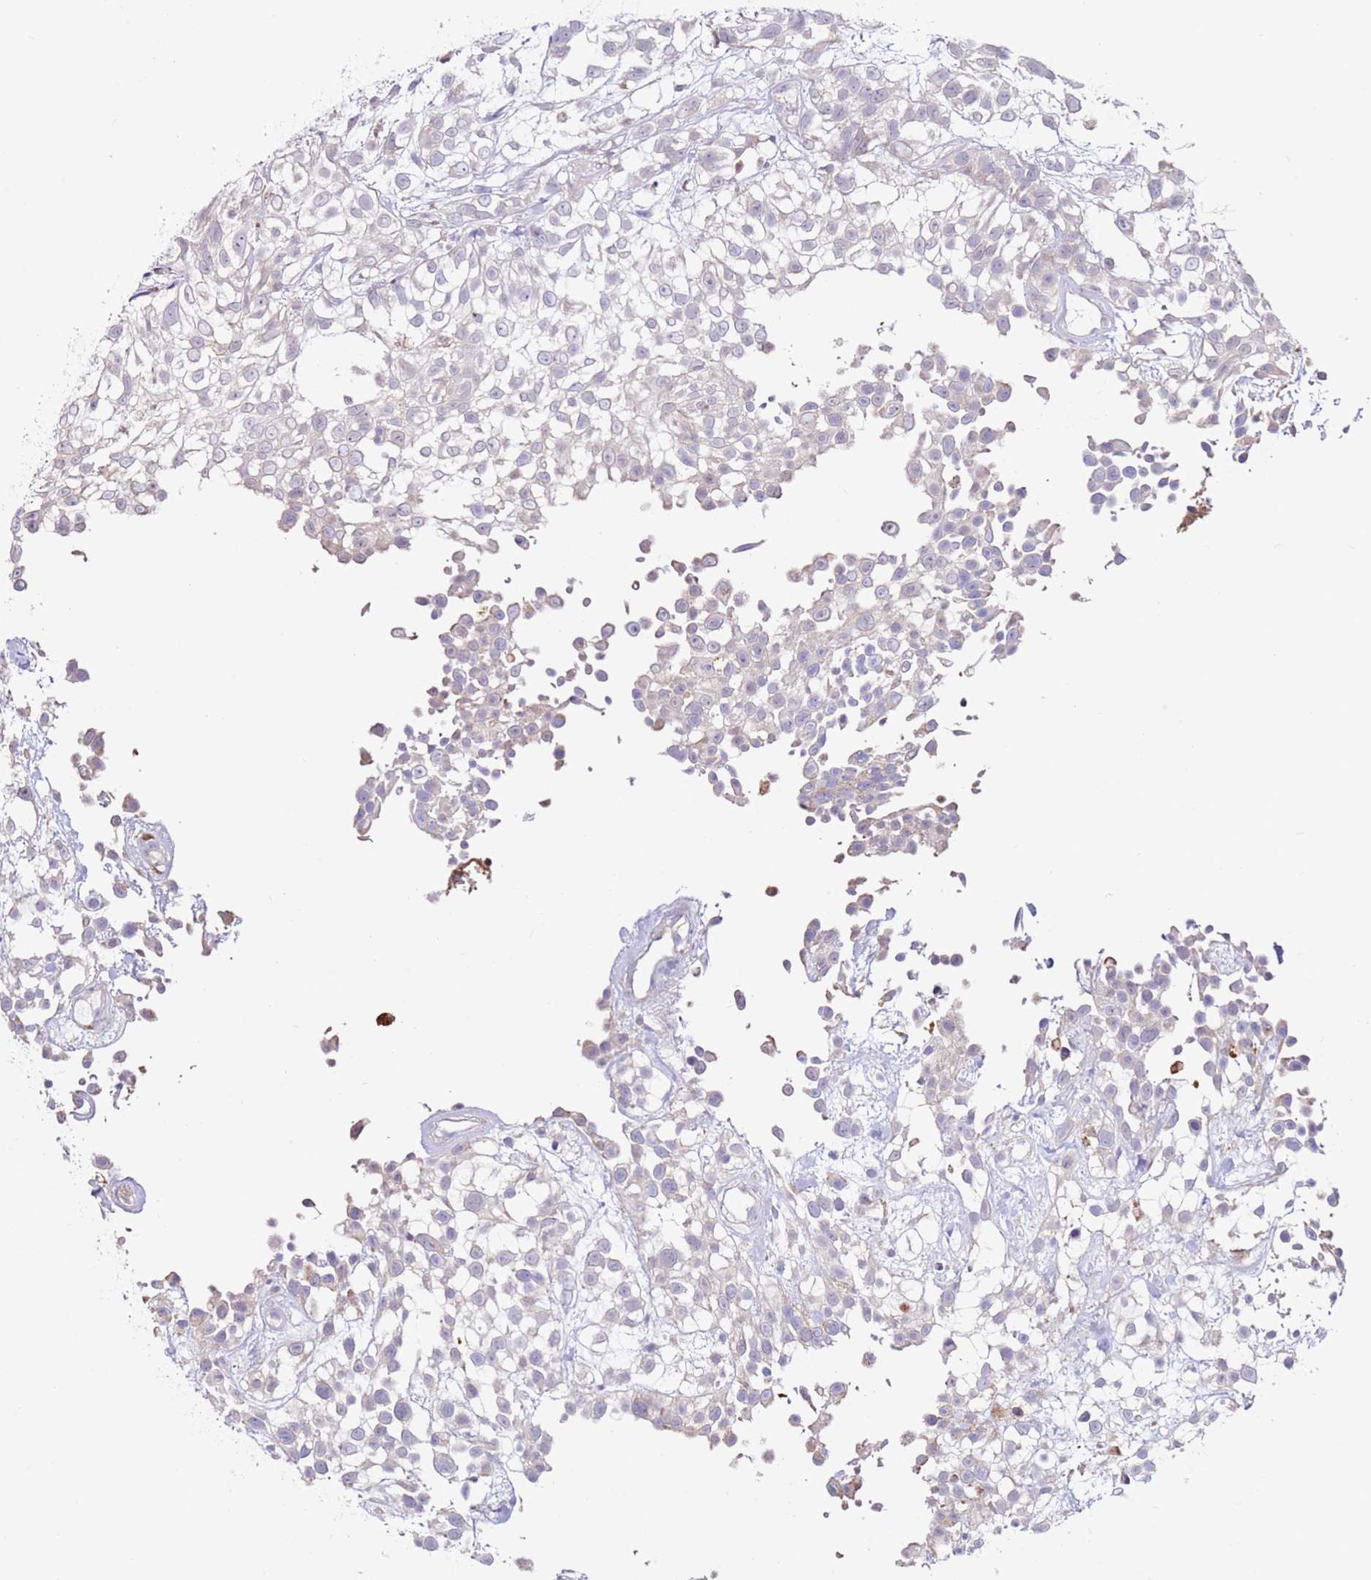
{"staining": {"intensity": "negative", "quantity": "none", "location": "none"}, "tissue": "urothelial cancer", "cell_type": "Tumor cells", "image_type": "cancer", "snomed": [{"axis": "morphology", "description": "Urothelial carcinoma, High grade"}, {"axis": "topography", "description": "Urinary bladder"}], "caption": "Urothelial cancer was stained to show a protein in brown. There is no significant staining in tumor cells. (DAB (3,3'-diaminobenzidine) IHC, high magnification).", "gene": "CNOT9", "patient": {"sex": "male", "age": 56}}